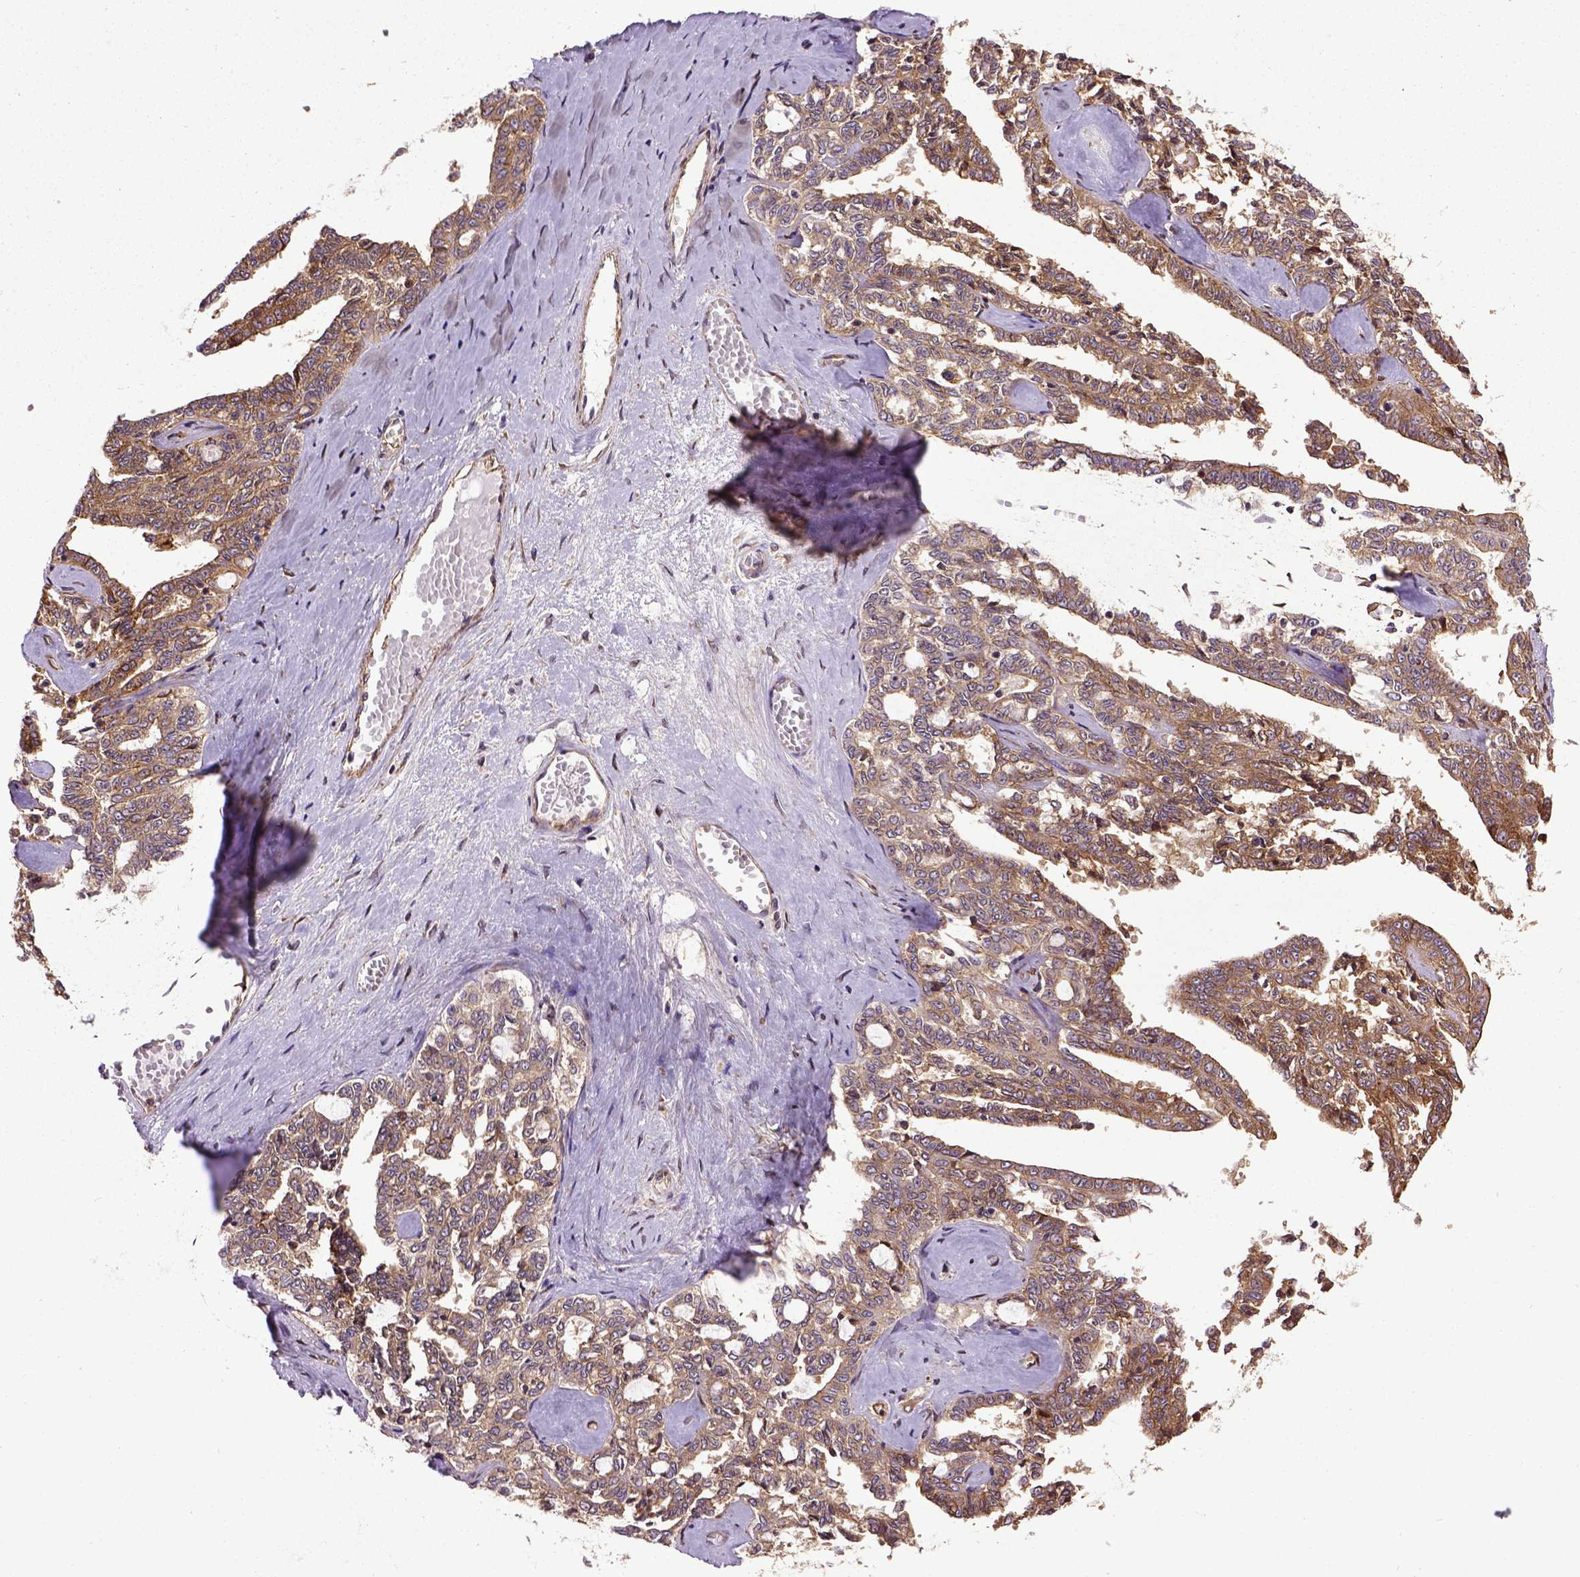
{"staining": {"intensity": "moderate", "quantity": ">75%", "location": "cytoplasmic/membranous"}, "tissue": "ovarian cancer", "cell_type": "Tumor cells", "image_type": "cancer", "snomed": [{"axis": "morphology", "description": "Cystadenocarcinoma, serous, NOS"}, {"axis": "topography", "description": "Ovary"}], "caption": "Serous cystadenocarcinoma (ovarian) stained with a brown dye shows moderate cytoplasmic/membranous positive staining in approximately >75% of tumor cells.", "gene": "CAPRIN1", "patient": {"sex": "female", "age": 71}}